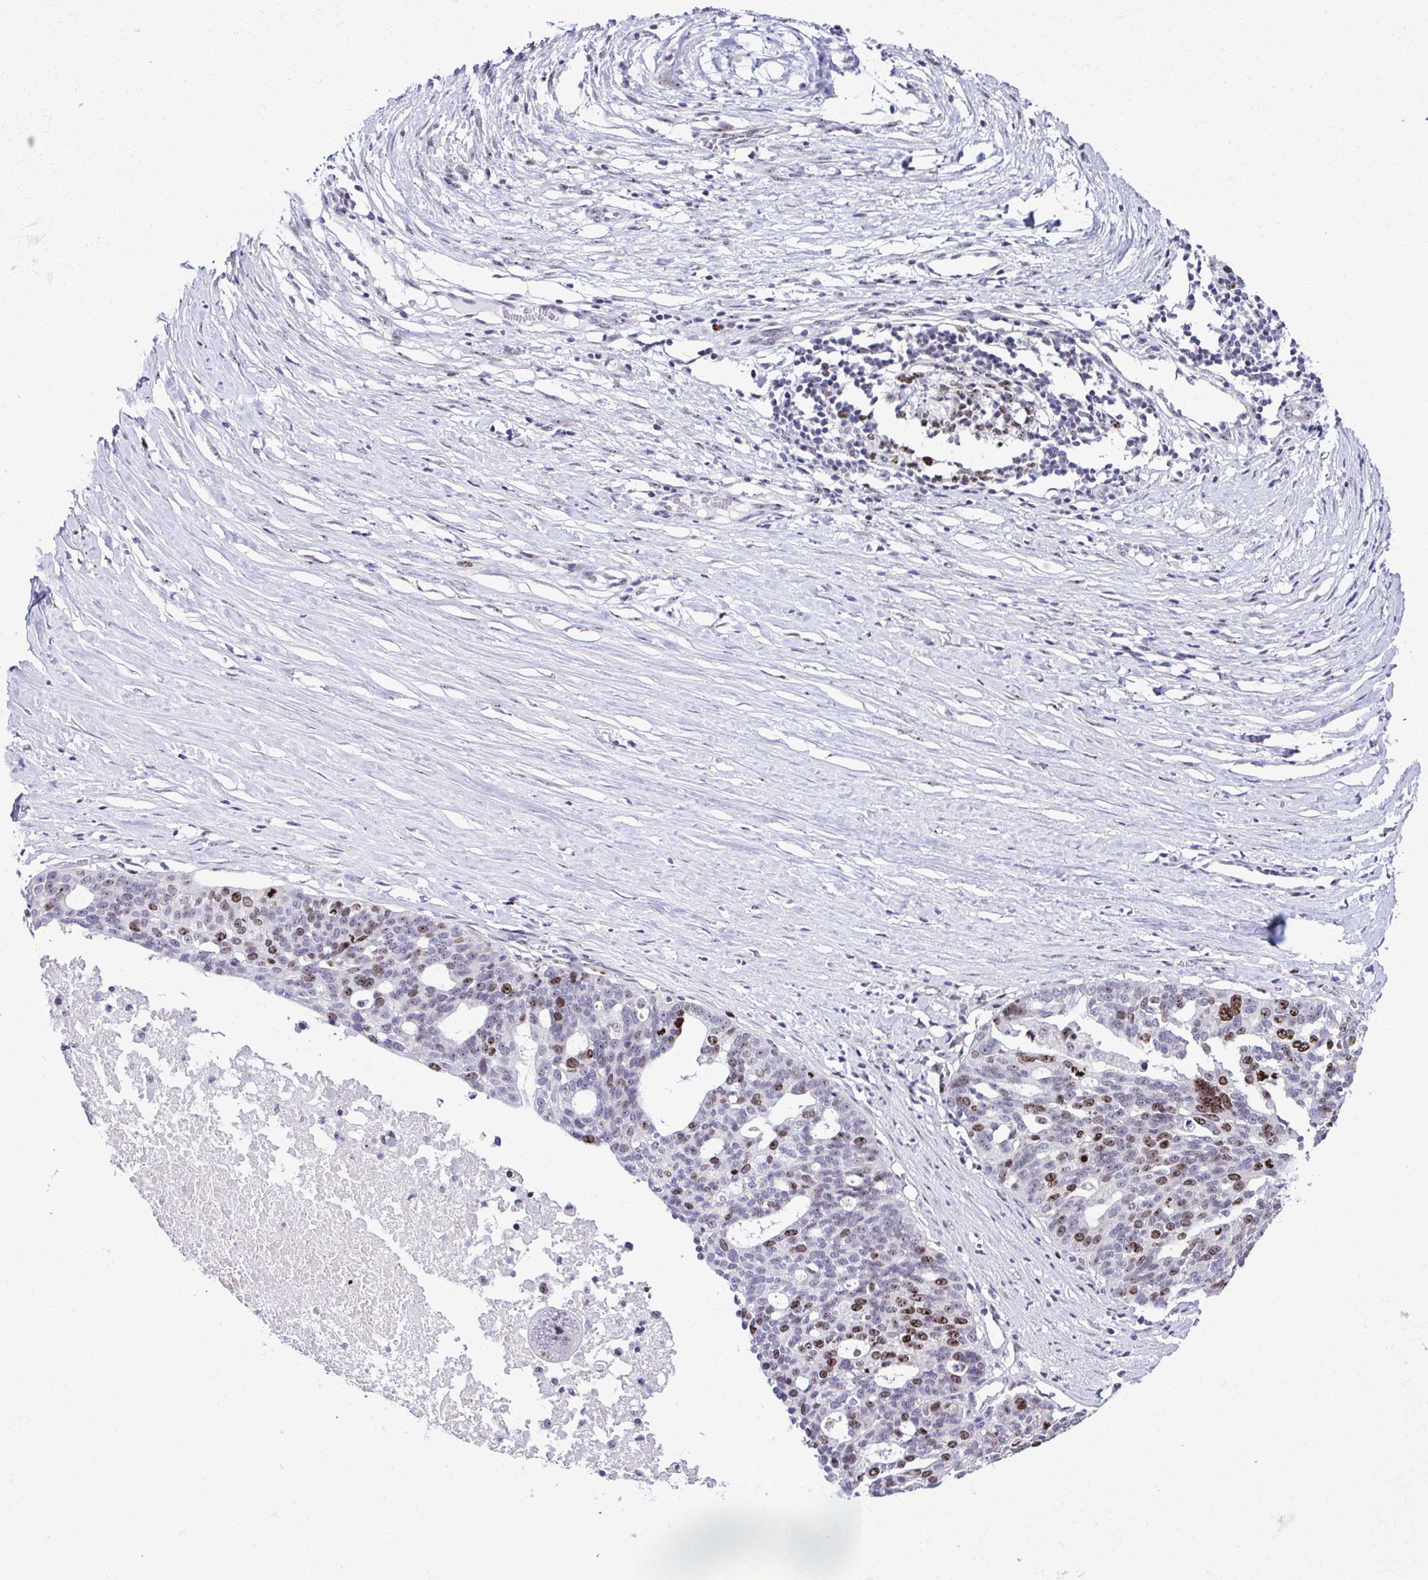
{"staining": {"intensity": "moderate", "quantity": "25%-75%", "location": "nuclear"}, "tissue": "ovarian cancer", "cell_type": "Tumor cells", "image_type": "cancer", "snomed": [{"axis": "morphology", "description": "Cystadenocarcinoma, serous, NOS"}, {"axis": "topography", "description": "Ovary"}], "caption": "Protein expression by immunohistochemistry (IHC) demonstrates moderate nuclear expression in about 25%-75% of tumor cells in ovarian cancer (serous cystadenocarcinoma).", "gene": "CEP72", "patient": {"sex": "female", "age": 59}}